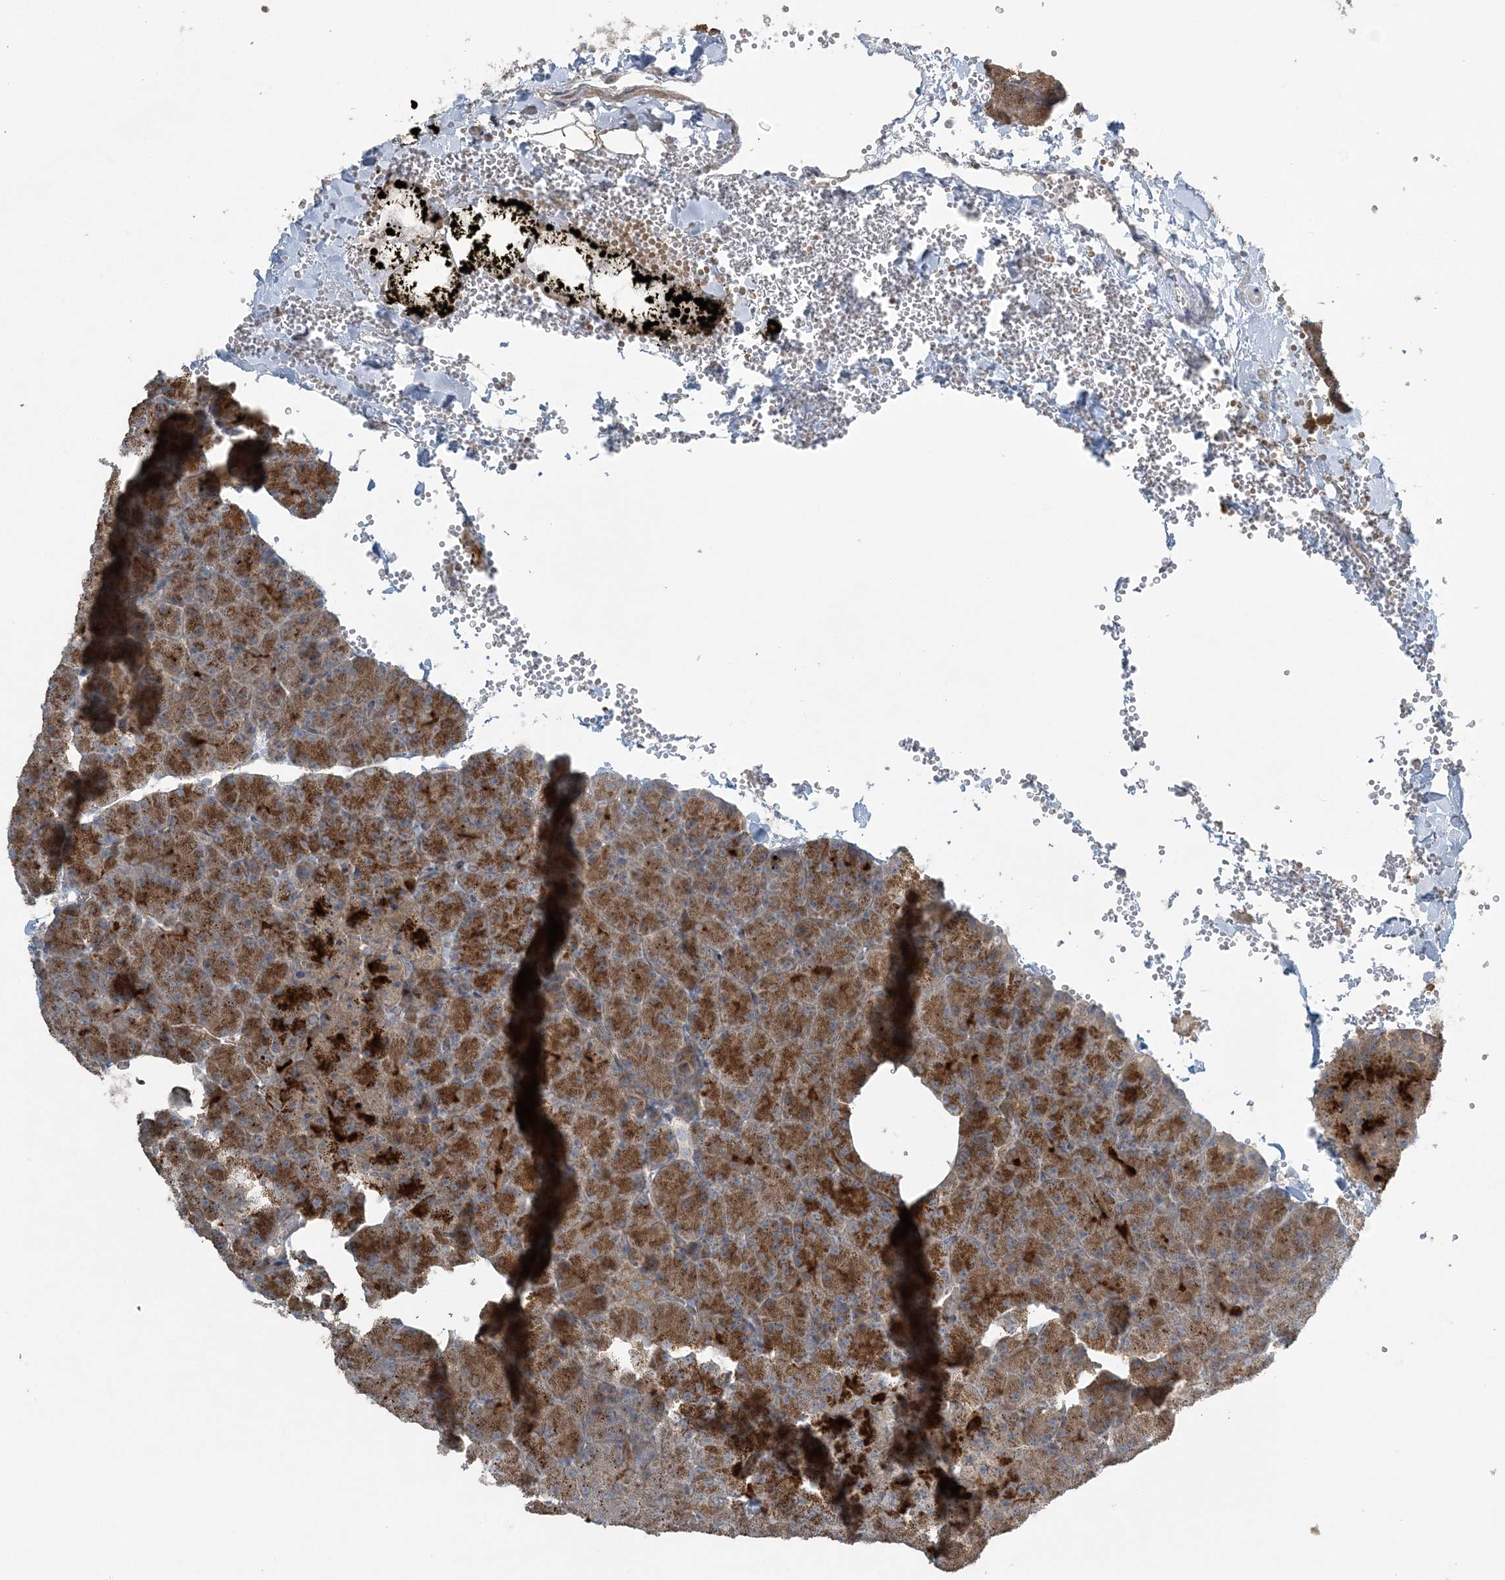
{"staining": {"intensity": "moderate", "quantity": "25%-75%", "location": "cytoplasmic/membranous"}, "tissue": "pancreas", "cell_type": "Exocrine glandular cells", "image_type": "normal", "snomed": [{"axis": "morphology", "description": "Normal tissue, NOS"}, {"axis": "morphology", "description": "Carcinoid, malignant, NOS"}, {"axis": "topography", "description": "Pancreas"}], "caption": "Immunohistochemistry of unremarkable pancreas displays medium levels of moderate cytoplasmic/membranous staining in about 25%-75% of exocrine glandular cells.", "gene": "SLC4A10", "patient": {"sex": "female", "age": 35}}